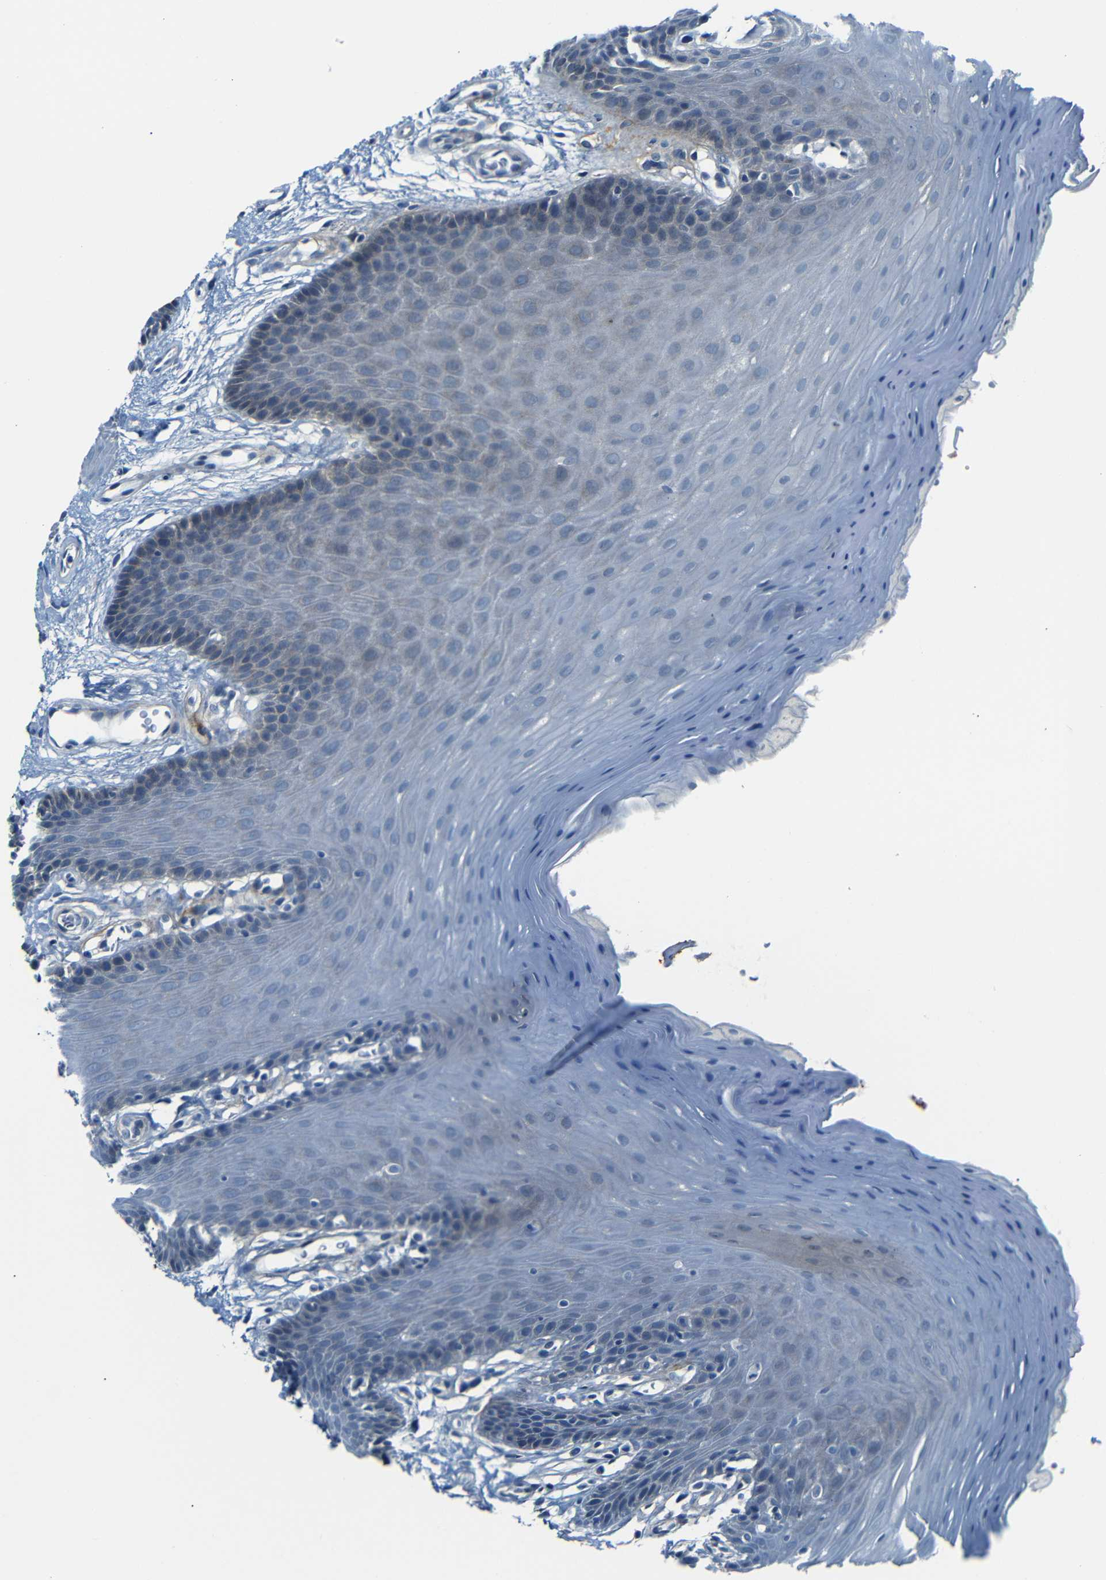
{"staining": {"intensity": "strong", "quantity": "<25%", "location": "cytoplasmic/membranous"}, "tissue": "oral mucosa", "cell_type": "Squamous epithelial cells", "image_type": "normal", "snomed": [{"axis": "morphology", "description": "Normal tissue, NOS"}, {"axis": "morphology", "description": "Squamous cell carcinoma, NOS"}, {"axis": "topography", "description": "Skeletal muscle"}, {"axis": "topography", "description": "Adipose tissue"}, {"axis": "topography", "description": "Vascular tissue"}, {"axis": "topography", "description": "Oral tissue"}, {"axis": "topography", "description": "Peripheral nerve tissue"}, {"axis": "topography", "description": "Head-Neck"}], "caption": "This photomicrograph displays normal oral mucosa stained with immunohistochemistry to label a protein in brown. The cytoplasmic/membranous of squamous epithelial cells show strong positivity for the protein. Nuclei are counter-stained blue.", "gene": "ANK3", "patient": {"sex": "male", "age": 71}}